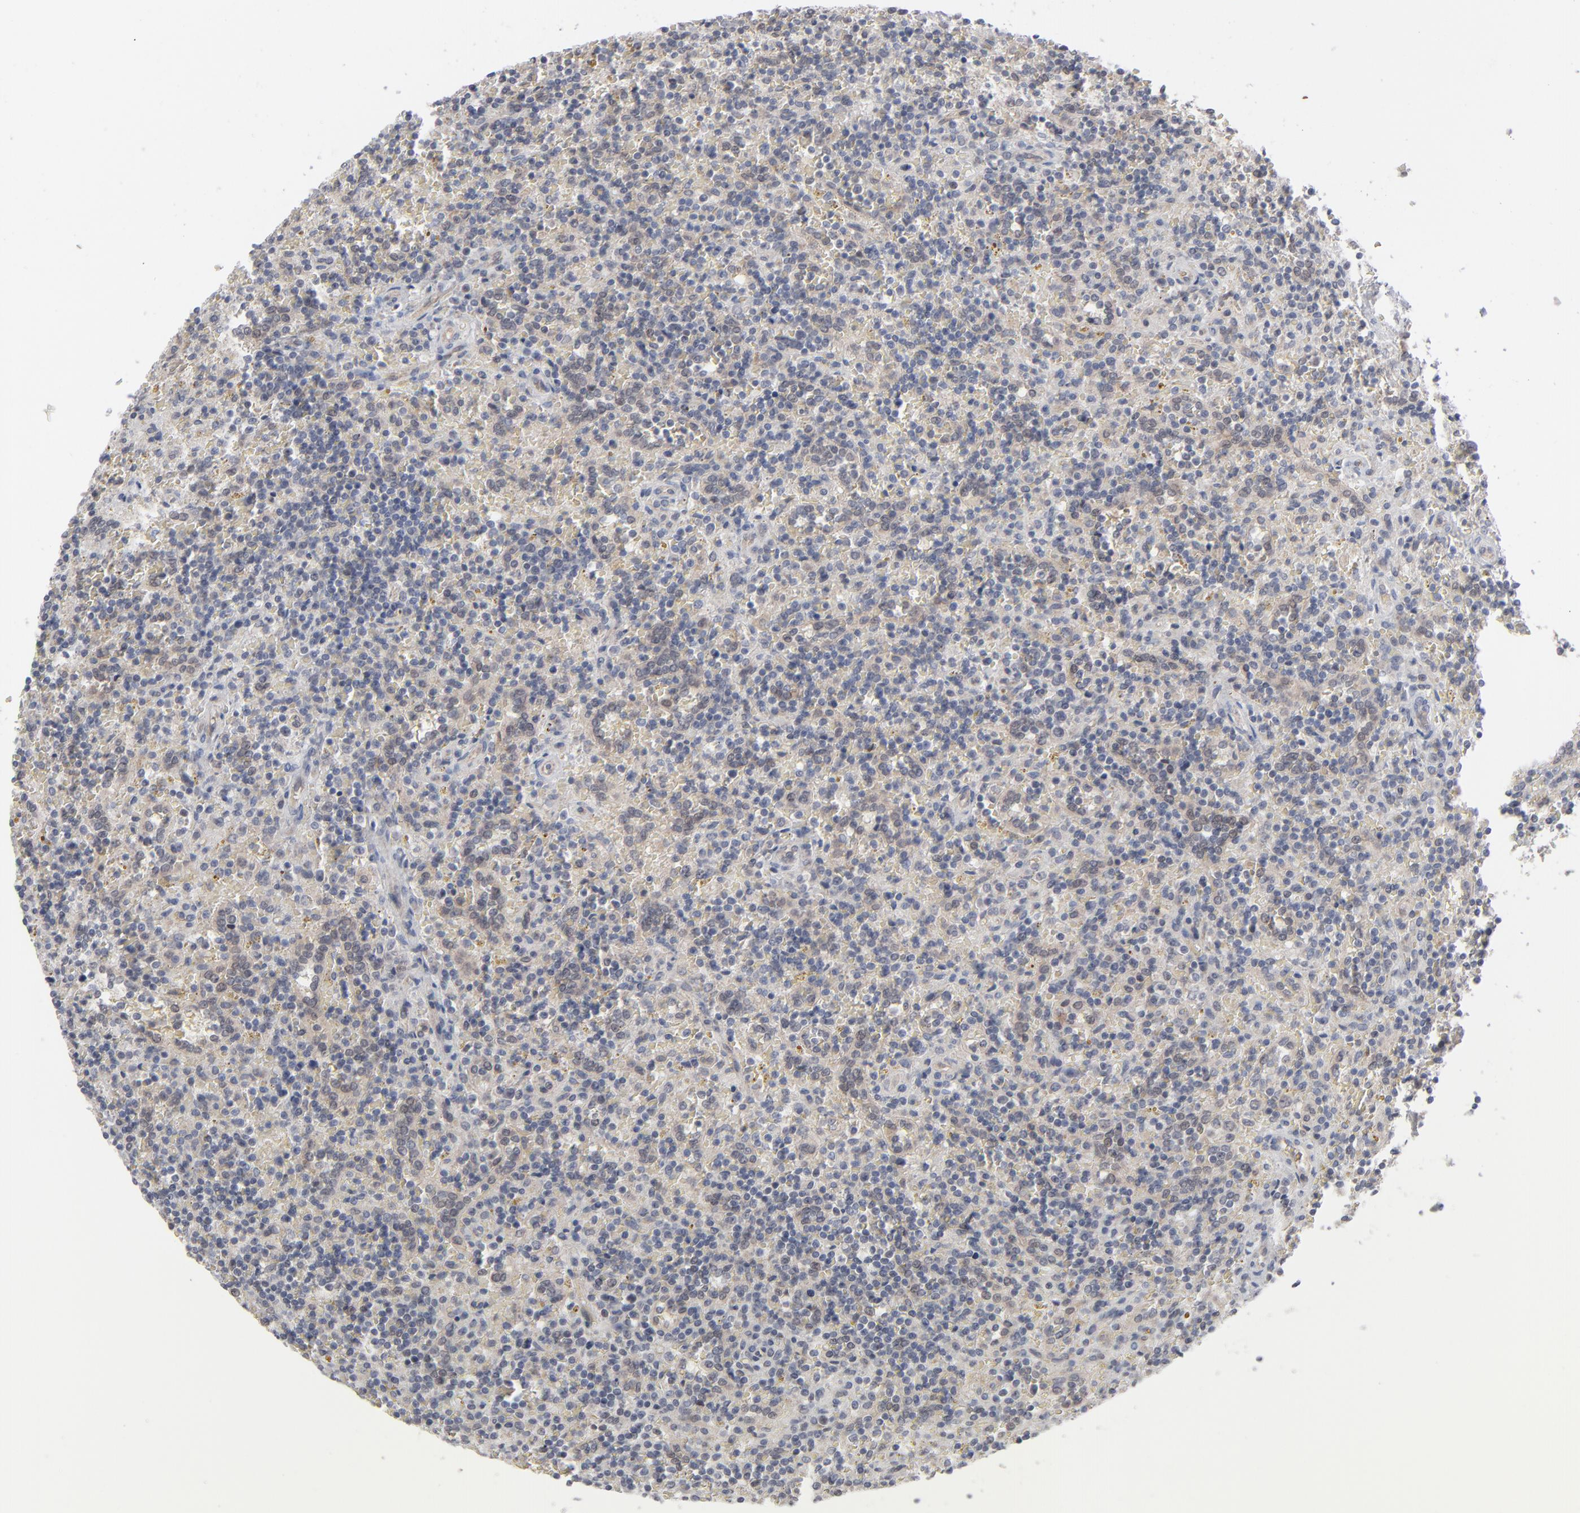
{"staining": {"intensity": "negative", "quantity": "none", "location": "none"}, "tissue": "lymphoma", "cell_type": "Tumor cells", "image_type": "cancer", "snomed": [{"axis": "morphology", "description": "Malignant lymphoma, non-Hodgkin's type, Low grade"}, {"axis": "topography", "description": "Spleen"}], "caption": "Lymphoma was stained to show a protein in brown. There is no significant positivity in tumor cells. Brightfield microscopy of immunohistochemistry (IHC) stained with DAB (3,3'-diaminobenzidine) (brown) and hematoxylin (blue), captured at high magnification.", "gene": "POF1B", "patient": {"sex": "male", "age": 67}}